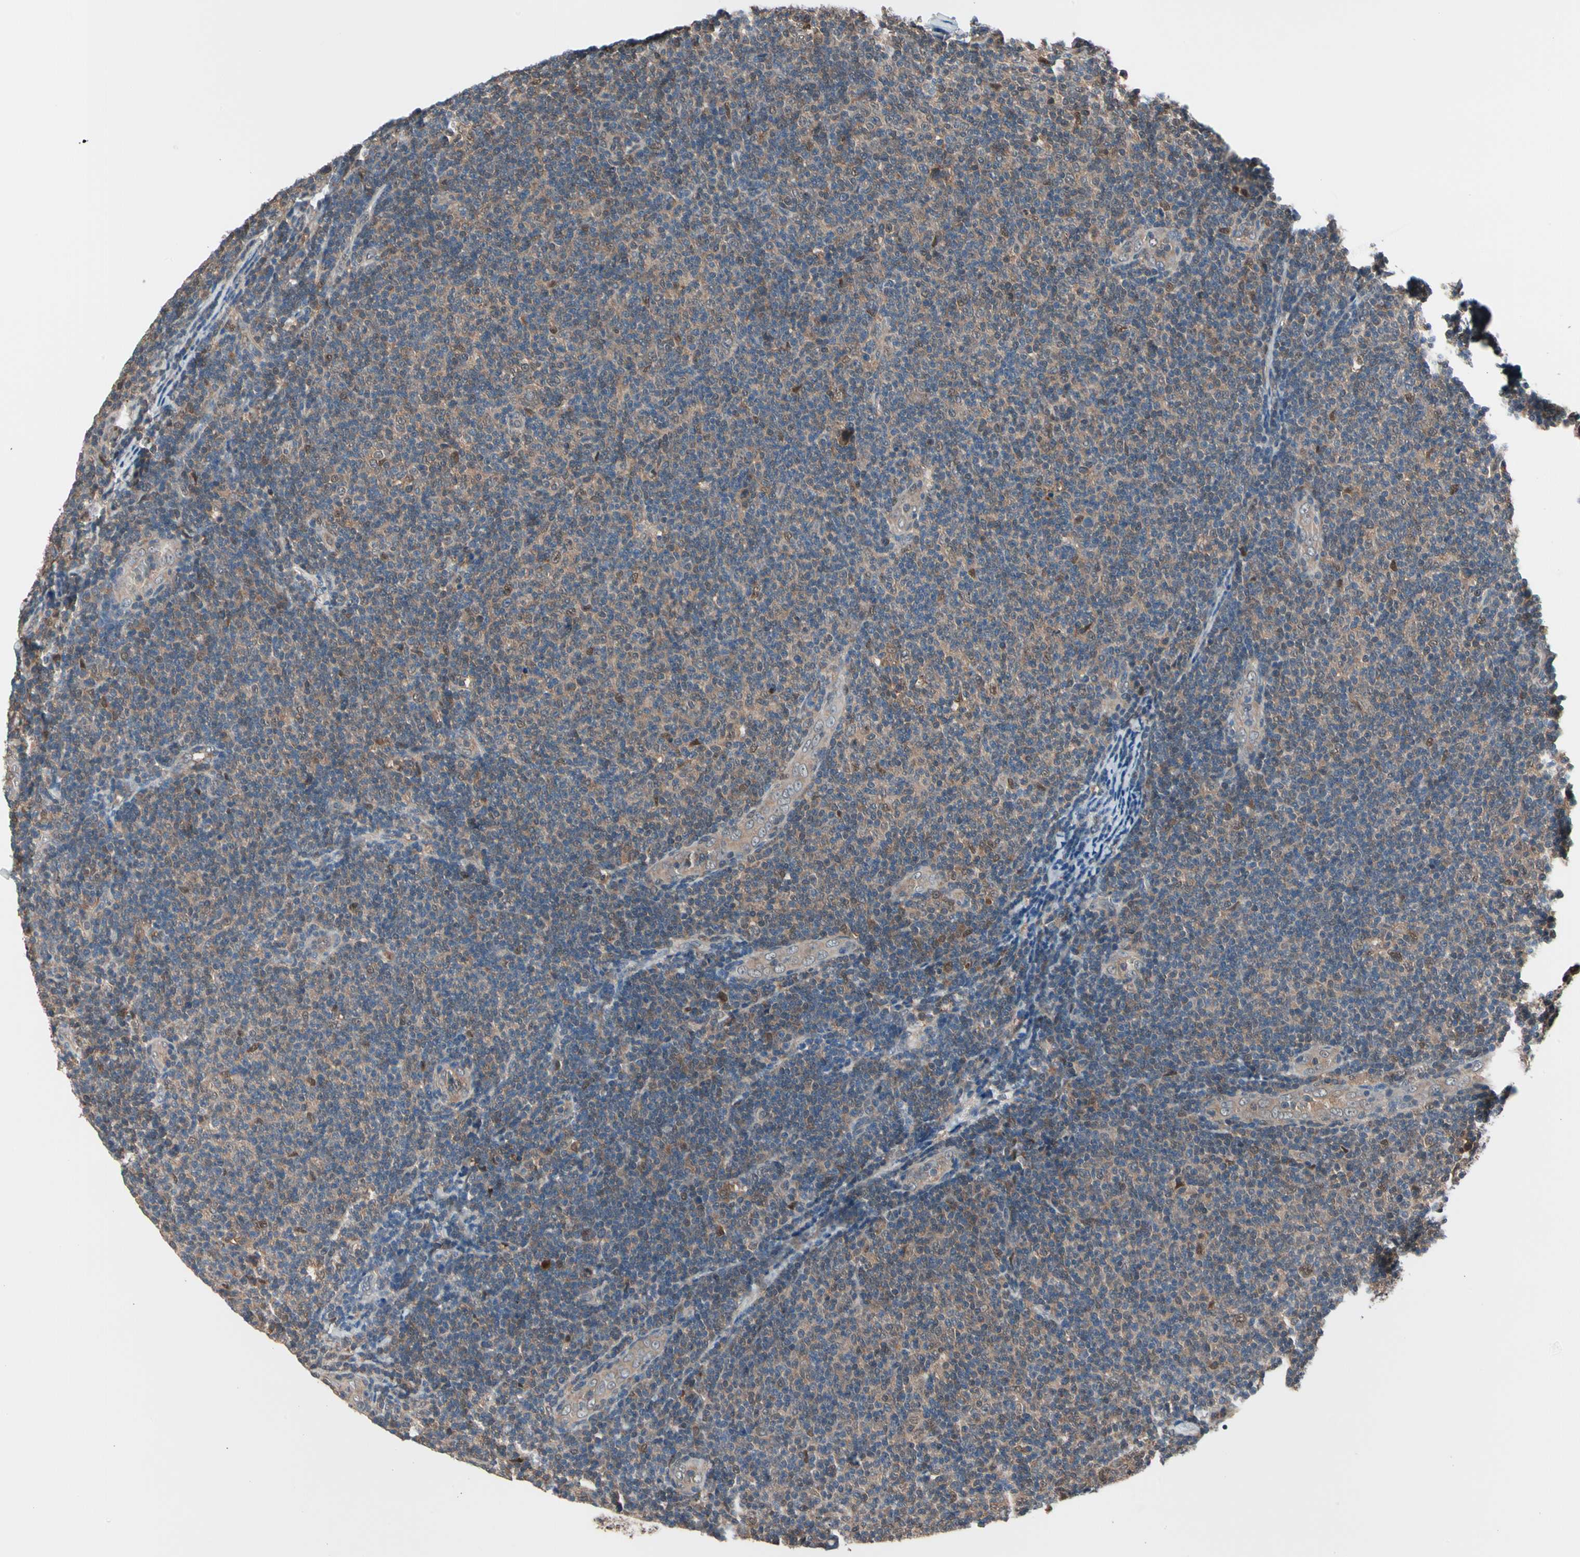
{"staining": {"intensity": "weak", "quantity": ">75%", "location": "cytoplasmic/membranous"}, "tissue": "lymphoma", "cell_type": "Tumor cells", "image_type": "cancer", "snomed": [{"axis": "morphology", "description": "Malignant lymphoma, non-Hodgkin's type, Low grade"}, {"axis": "topography", "description": "Lymph node"}], "caption": "Protein expression analysis of human lymphoma reveals weak cytoplasmic/membranous staining in approximately >75% of tumor cells.", "gene": "PSMA2", "patient": {"sex": "male", "age": 83}}